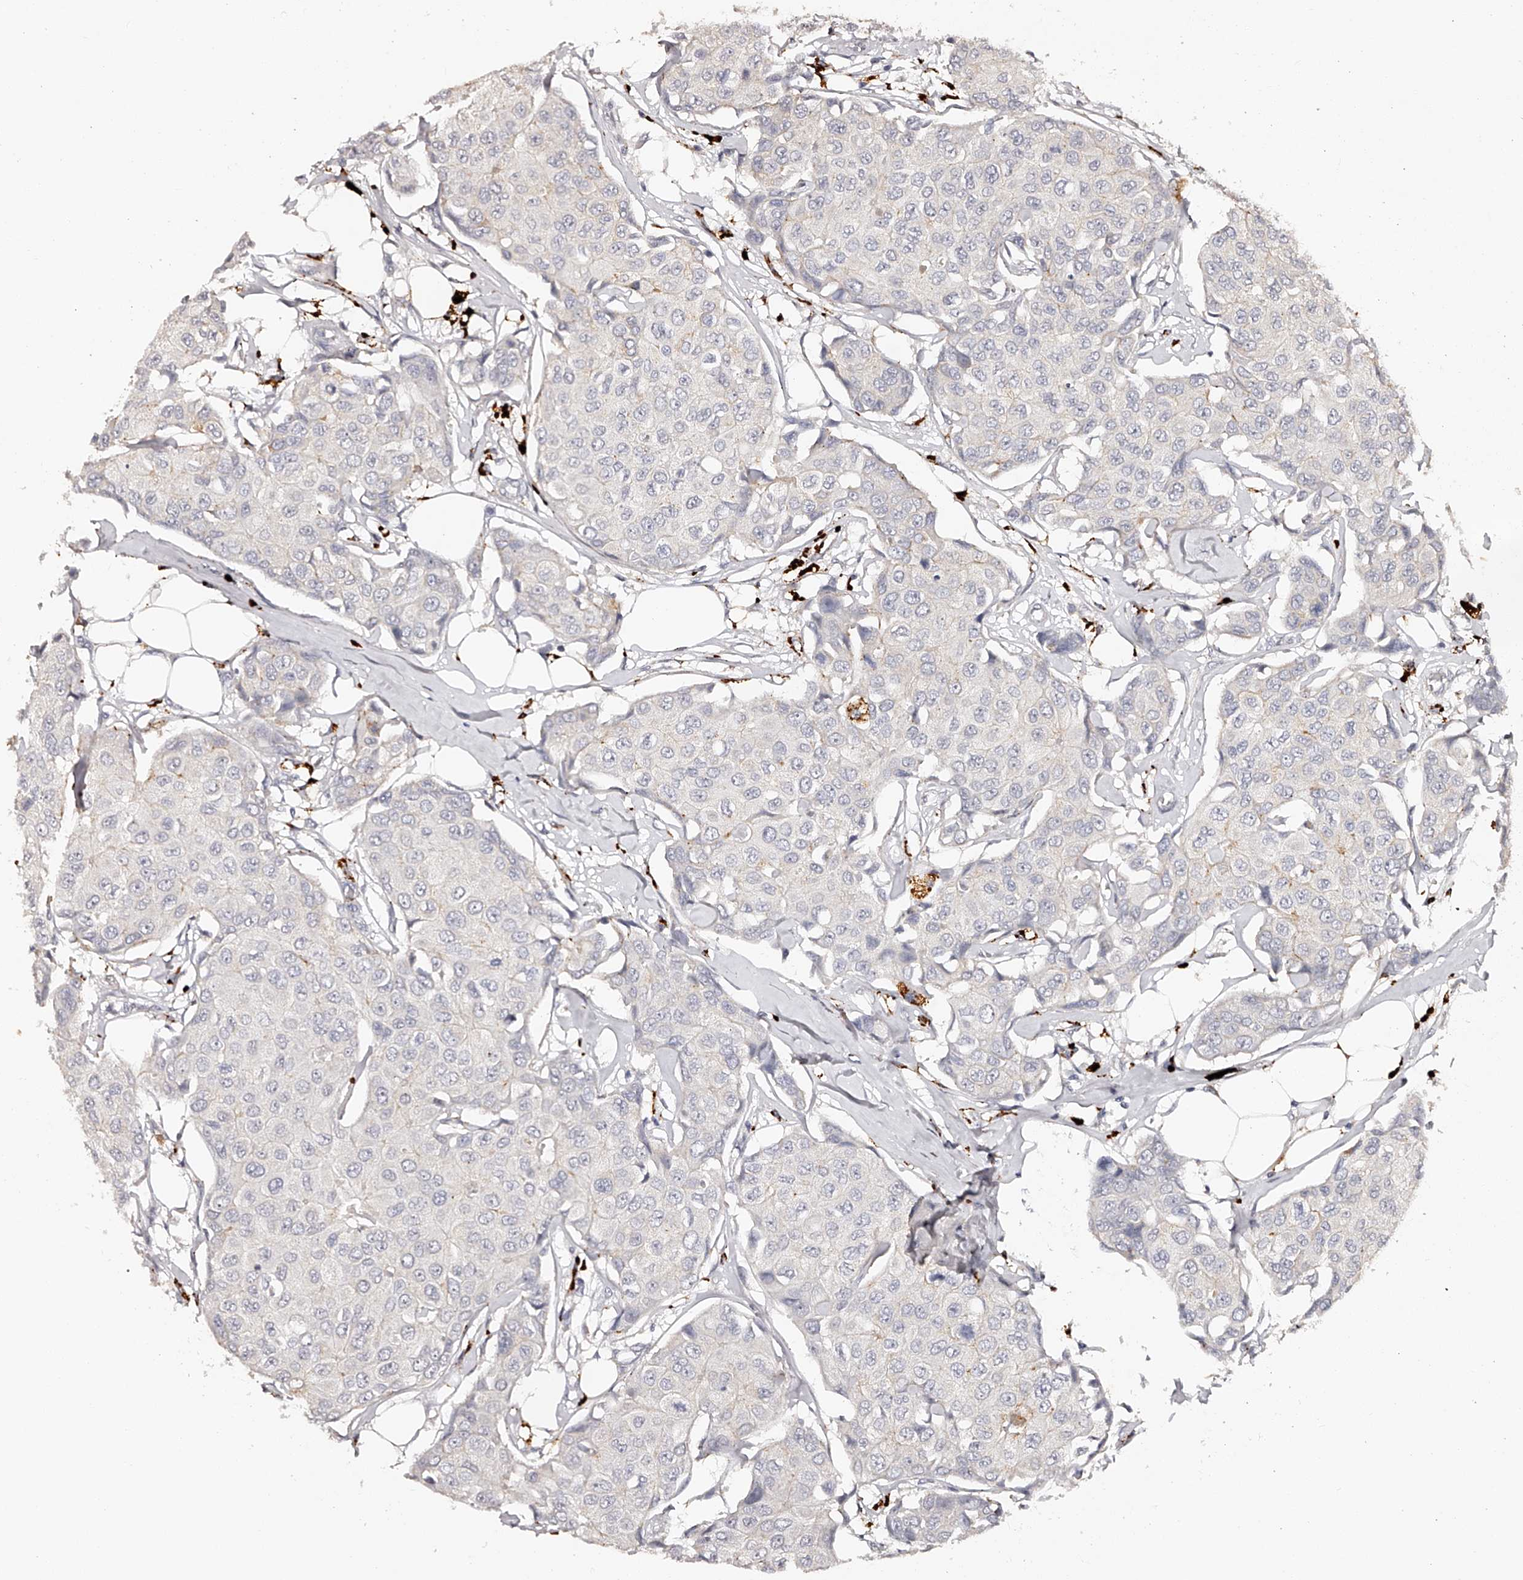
{"staining": {"intensity": "negative", "quantity": "none", "location": "none"}, "tissue": "breast cancer", "cell_type": "Tumor cells", "image_type": "cancer", "snomed": [{"axis": "morphology", "description": "Duct carcinoma"}, {"axis": "topography", "description": "Breast"}], "caption": "Tumor cells are negative for protein expression in human breast invasive ductal carcinoma. The staining was performed using DAB to visualize the protein expression in brown, while the nuclei were stained in blue with hematoxylin (Magnification: 20x).", "gene": "SLC35D3", "patient": {"sex": "female", "age": 80}}